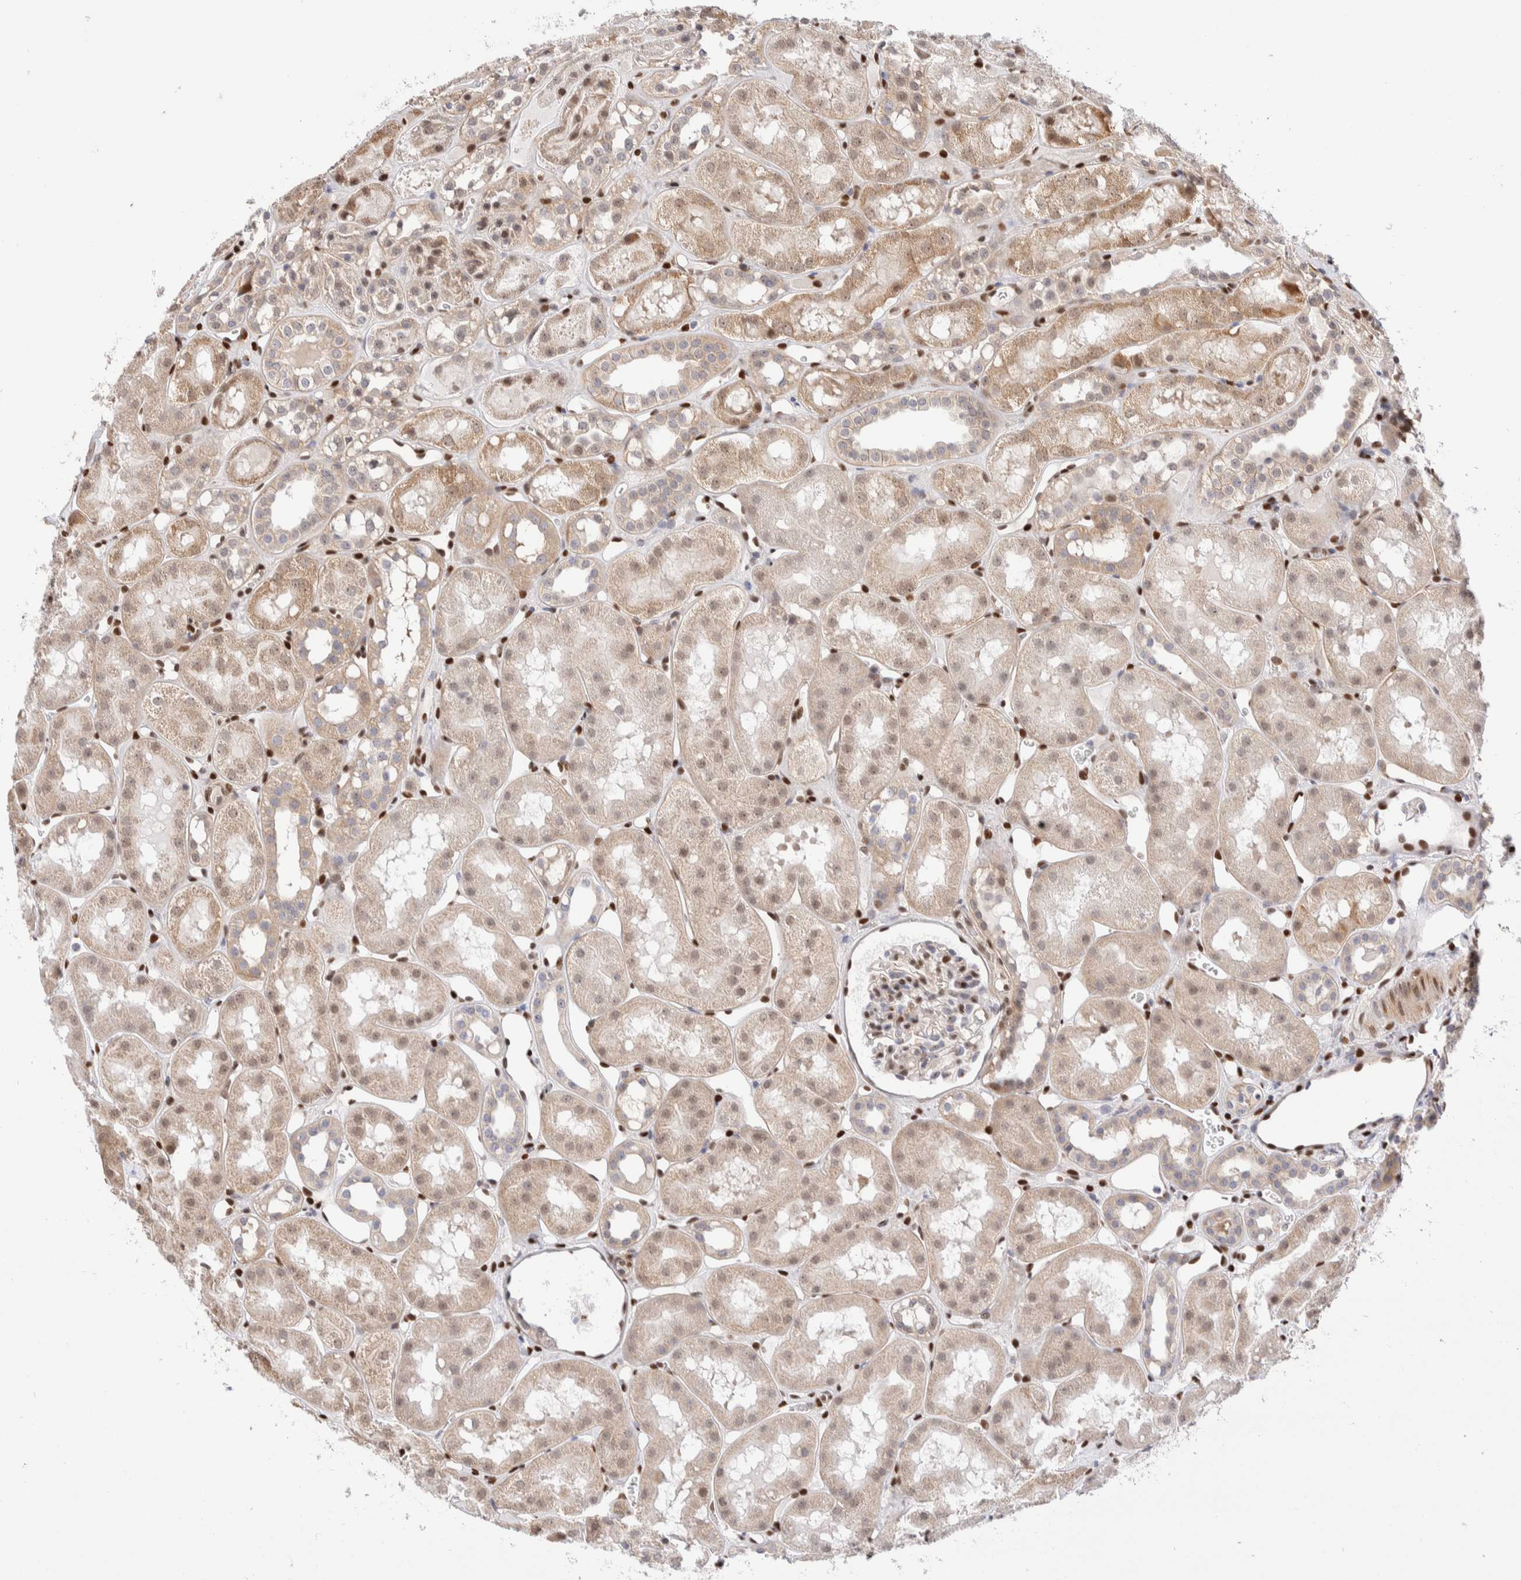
{"staining": {"intensity": "weak", "quantity": "<25%", "location": "nuclear"}, "tissue": "kidney", "cell_type": "Cells in glomeruli", "image_type": "normal", "snomed": [{"axis": "morphology", "description": "Normal tissue, NOS"}, {"axis": "topography", "description": "Kidney"}], "caption": "IHC photomicrograph of unremarkable kidney stained for a protein (brown), which displays no positivity in cells in glomeruli.", "gene": "NSMAF", "patient": {"sex": "male", "age": 16}}